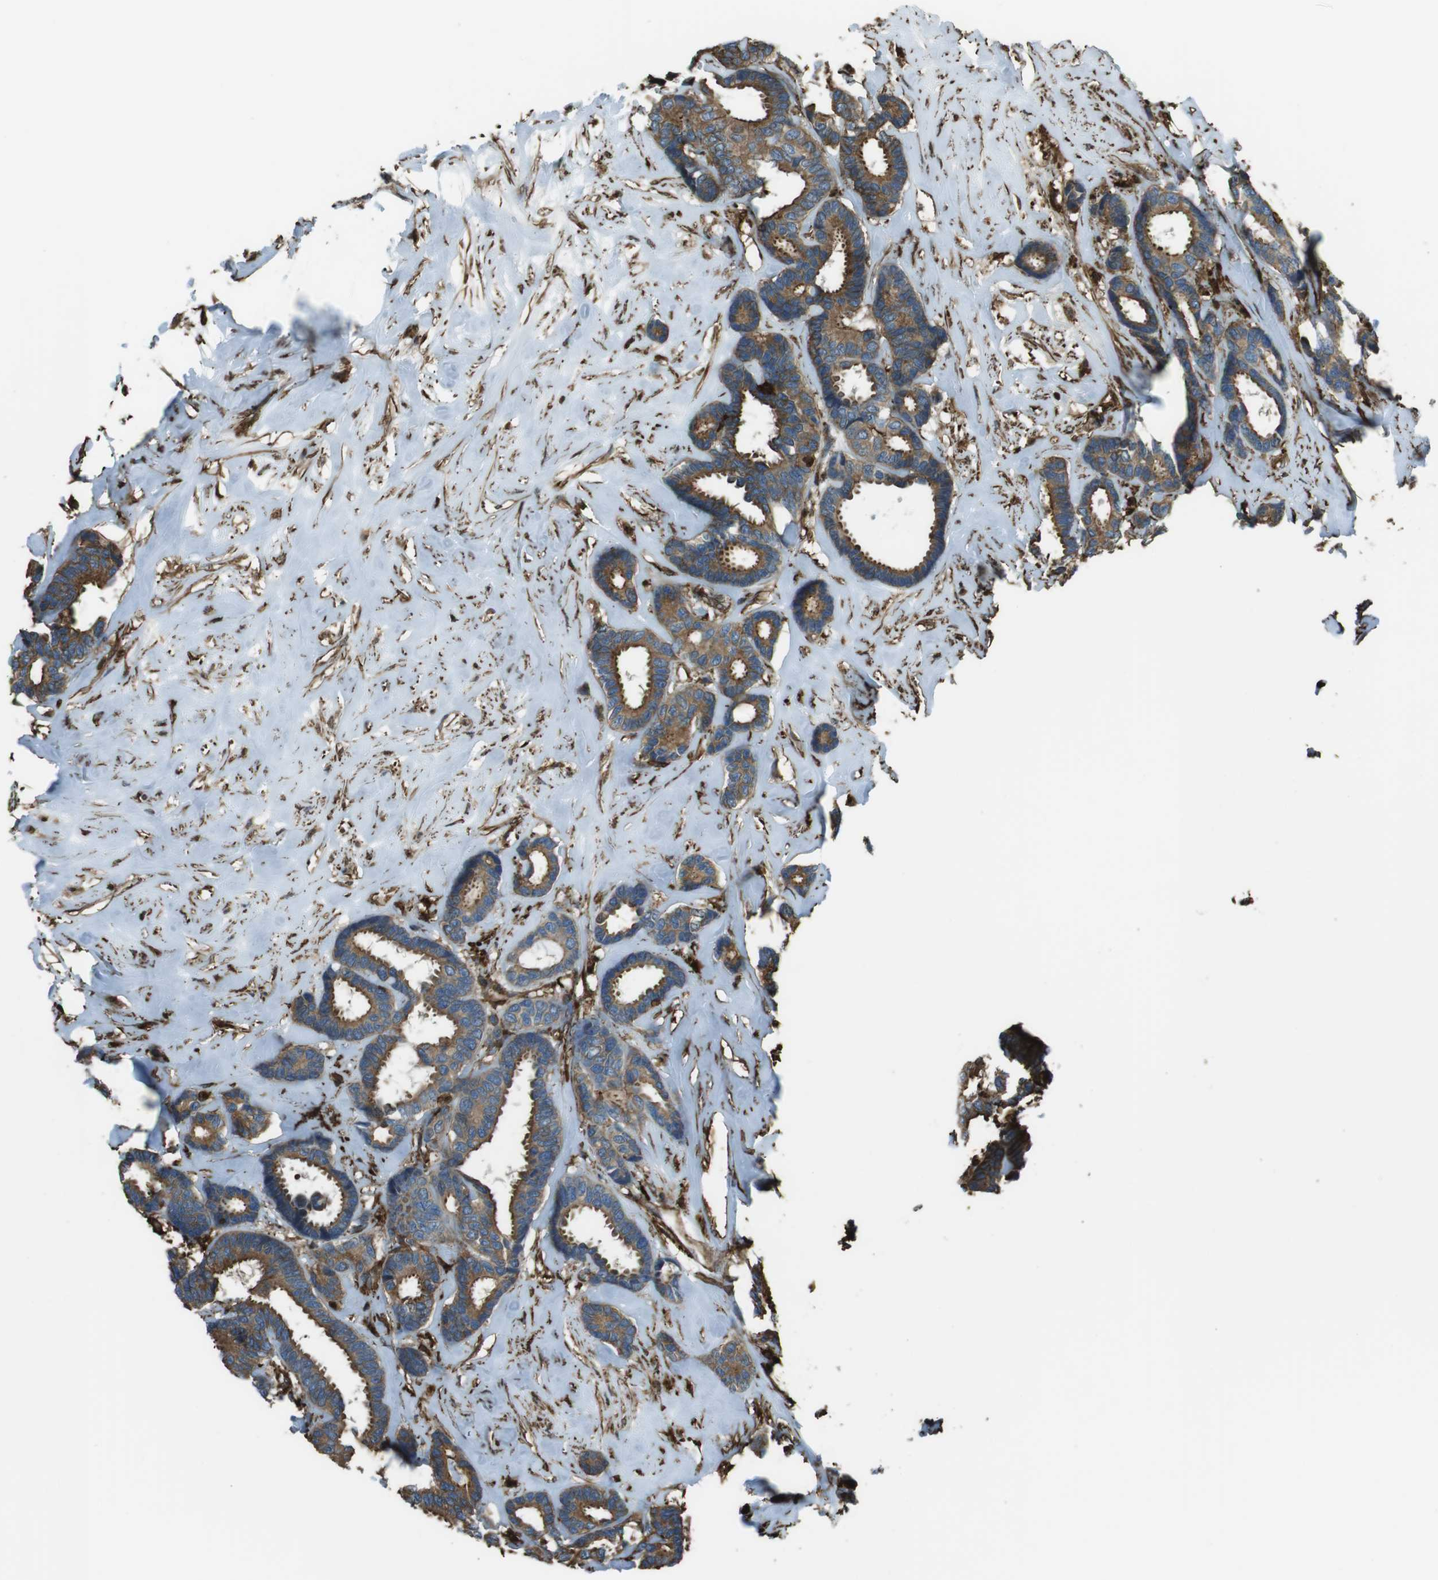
{"staining": {"intensity": "moderate", "quantity": ">75%", "location": "cytoplasmic/membranous"}, "tissue": "breast cancer", "cell_type": "Tumor cells", "image_type": "cancer", "snomed": [{"axis": "morphology", "description": "Duct carcinoma"}, {"axis": "topography", "description": "Breast"}], "caption": "Infiltrating ductal carcinoma (breast) stained for a protein (brown) shows moderate cytoplasmic/membranous positive positivity in about >75% of tumor cells.", "gene": "SFT2D1", "patient": {"sex": "female", "age": 87}}